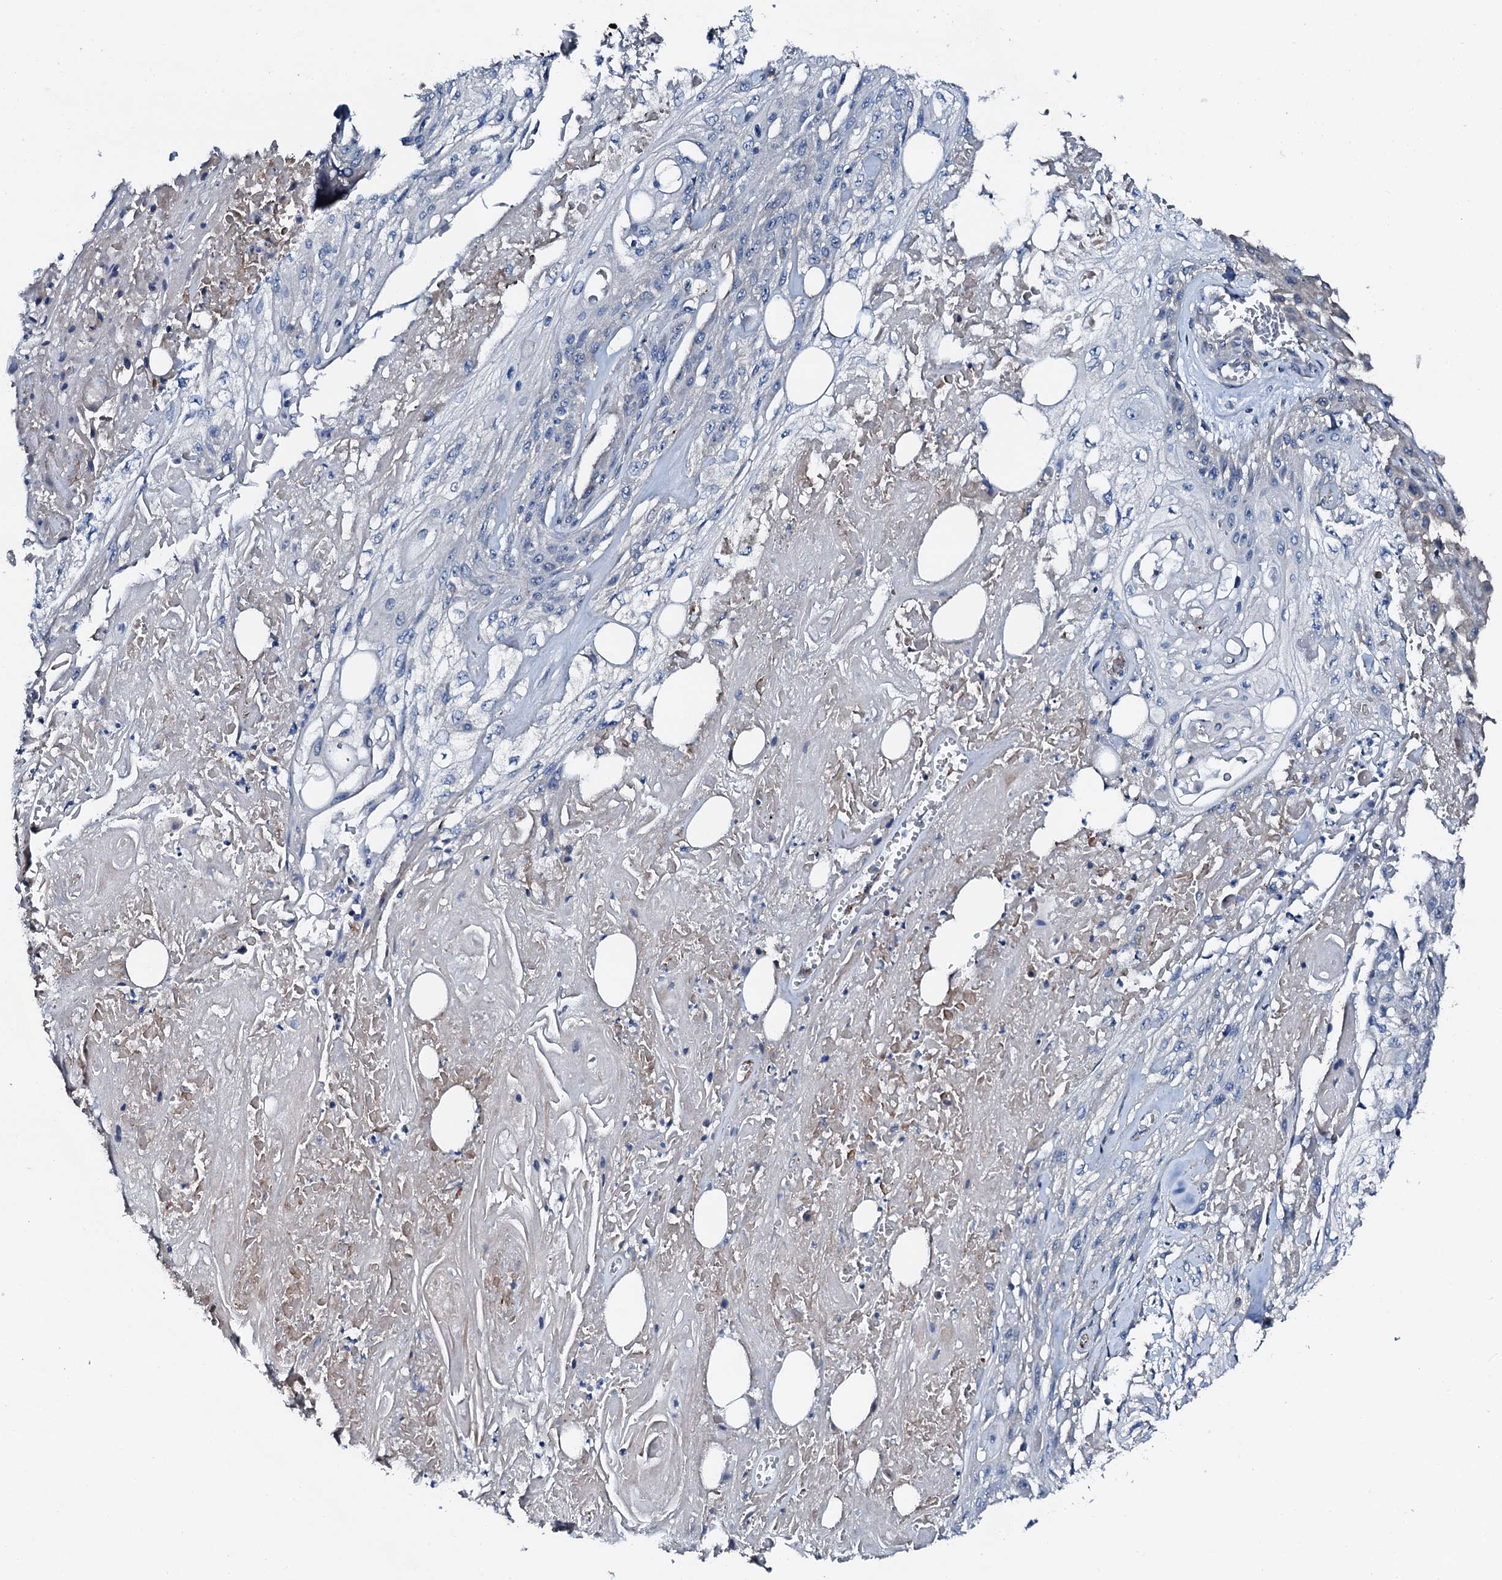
{"staining": {"intensity": "negative", "quantity": "none", "location": "none"}, "tissue": "skin cancer", "cell_type": "Tumor cells", "image_type": "cancer", "snomed": [{"axis": "morphology", "description": "Squamous cell carcinoma, NOS"}, {"axis": "morphology", "description": "Squamous cell carcinoma, metastatic, NOS"}, {"axis": "topography", "description": "Skin"}, {"axis": "topography", "description": "Lymph node"}], "caption": "DAB immunohistochemical staining of human skin cancer (squamous cell carcinoma) reveals no significant expression in tumor cells.", "gene": "GFOD2", "patient": {"sex": "male", "age": 75}}